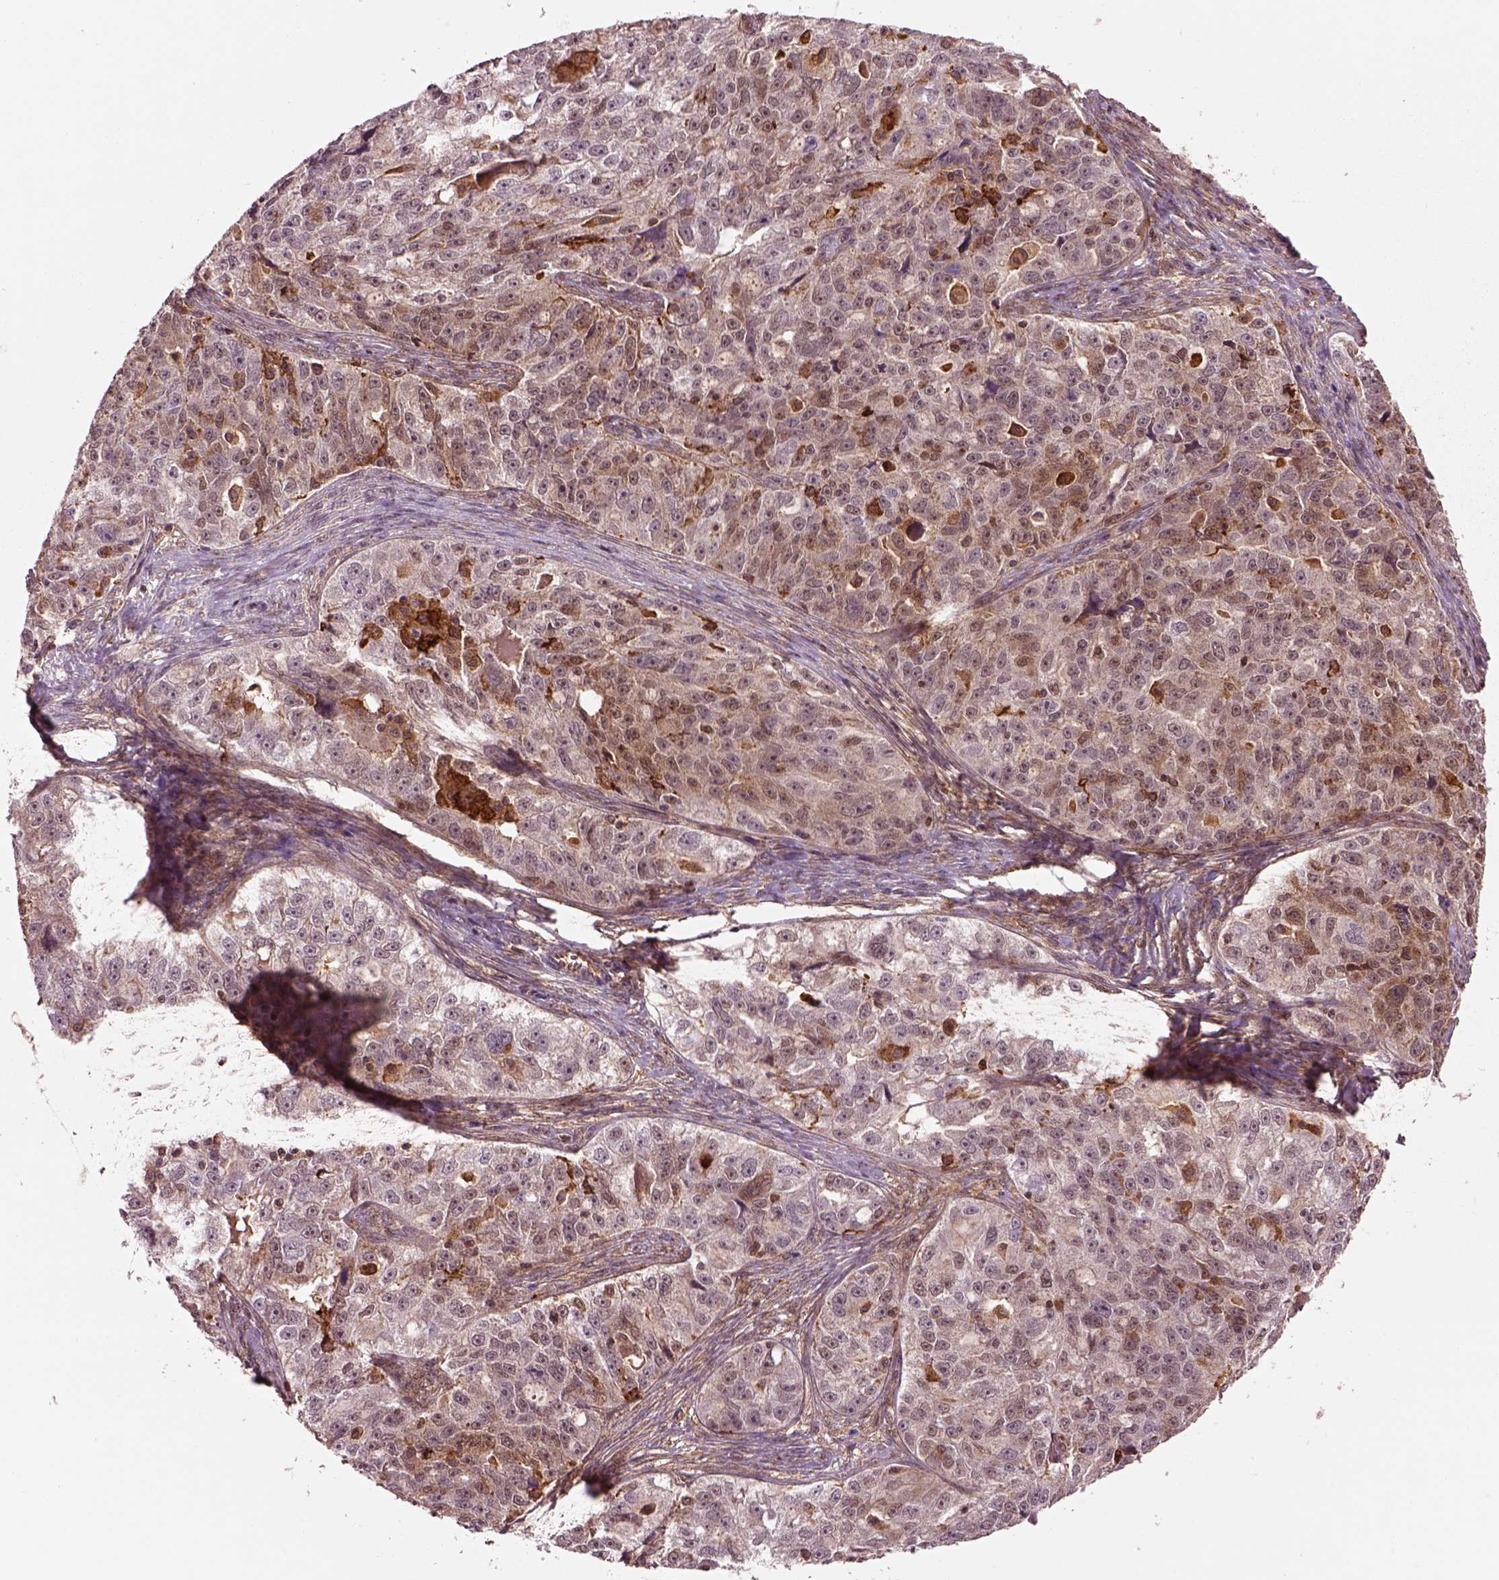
{"staining": {"intensity": "weak", "quantity": "<25%", "location": "cytoplasmic/membranous"}, "tissue": "ovarian cancer", "cell_type": "Tumor cells", "image_type": "cancer", "snomed": [{"axis": "morphology", "description": "Cystadenocarcinoma, serous, NOS"}, {"axis": "topography", "description": "Ovary"}], "caption": "The IHC photomicrograph has no significant positivity in tumor cells of ovarian serous cystadenocarcinoma tissue.", "gene": "MDP1", "patient": {"sex": "female", "age": 51}}